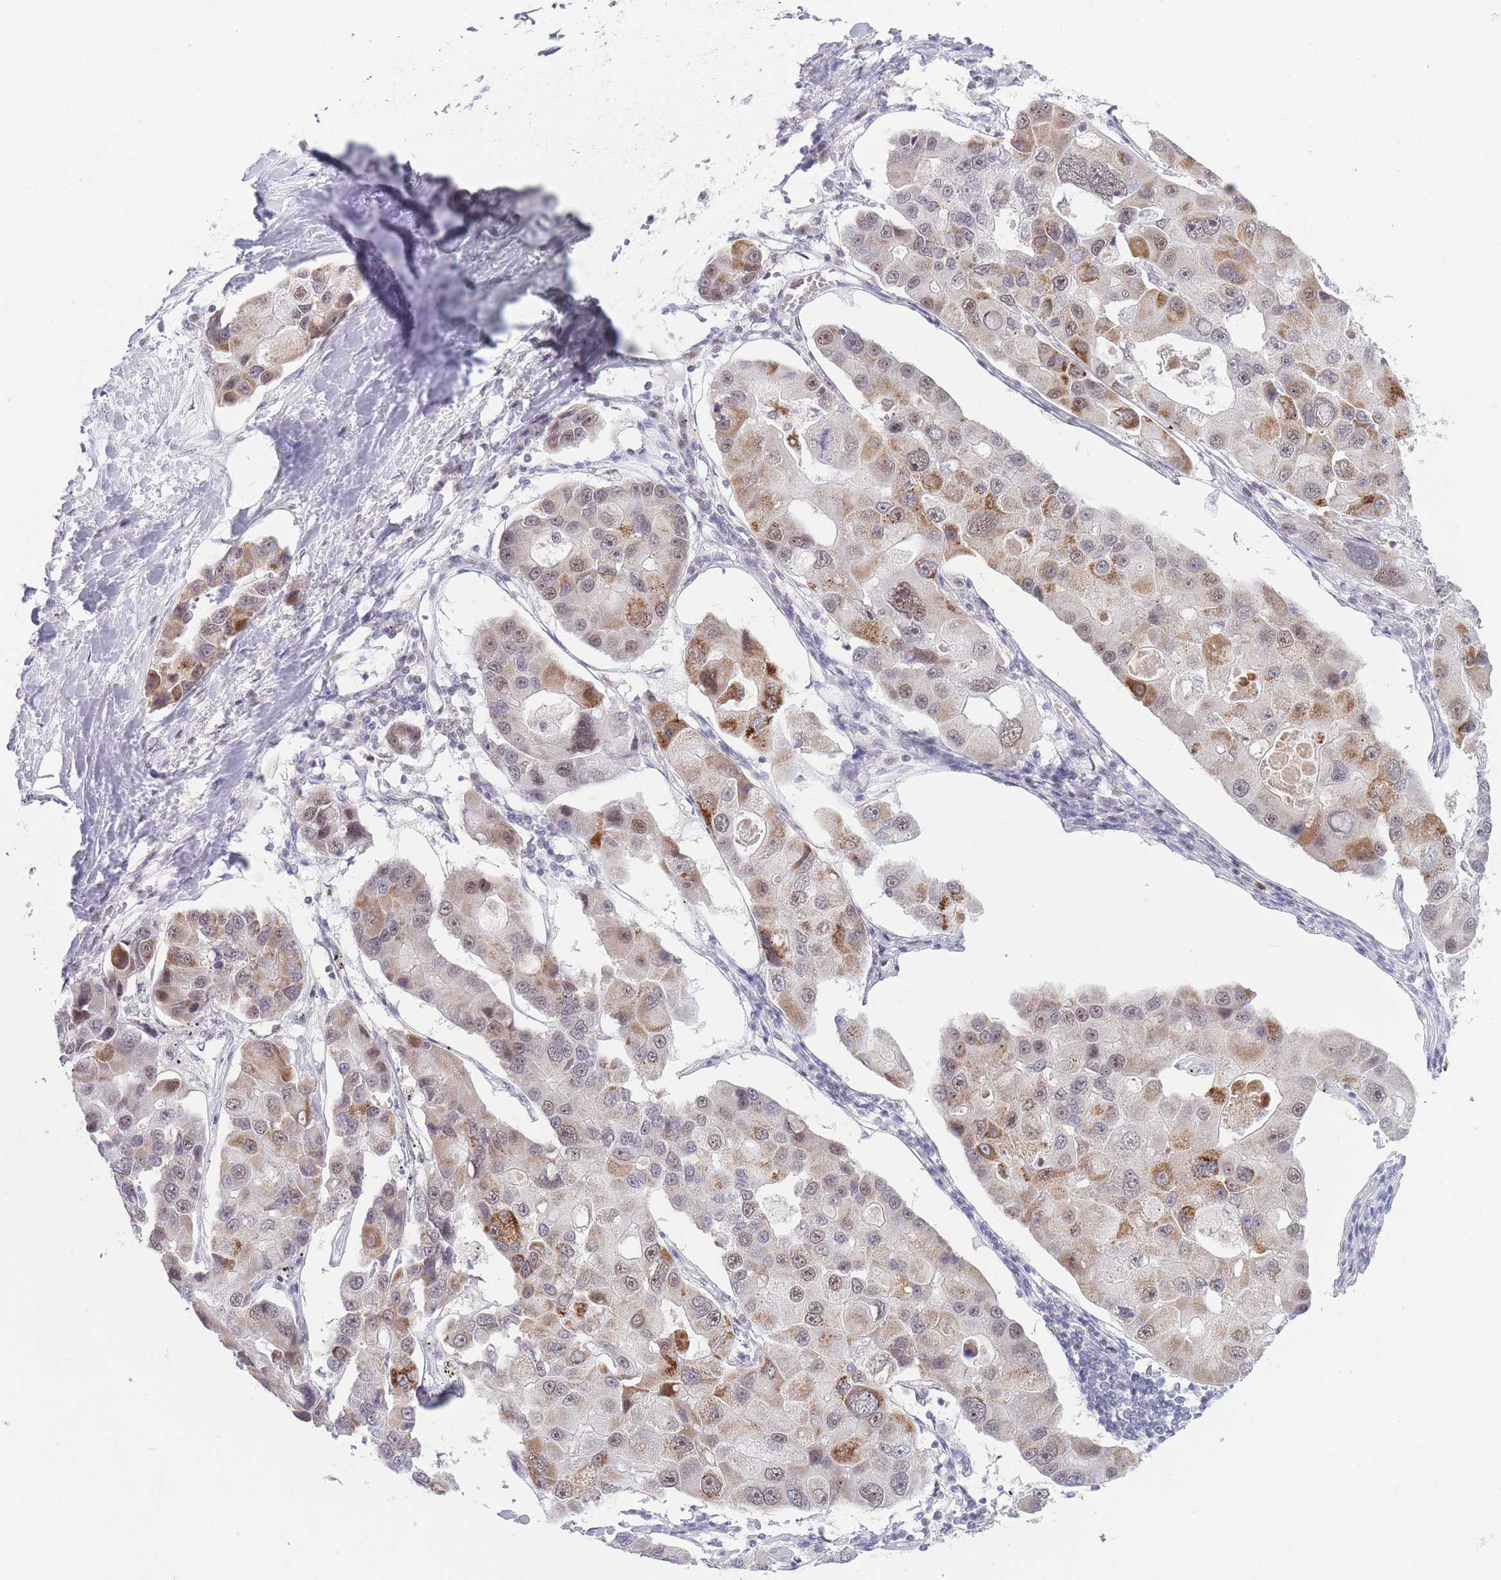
{"staining": {"intensity": "moderate", "quantity": "25%-75%", "location": "cytoplasmic/membranous"}, "tissue": "lung cancer", "cell_type": "Tumor cells", "image_type": "cancer", "snomed": [{"axis": "morphology", "description": "Adenocarcinoma, NOS"}, {"axis": "topography", "description": "Lung"}], "caption": "Protein expression analysis of human lung adenocarcinoma reveals moderate cytoplasmic/membranous positivity in approximately 25%-75% of tumor cells. (Brightfield microscopy of DAB IHC at high magnification).", "gene": "ARID3B", "patient": {"sex": "female", "age": 54}}